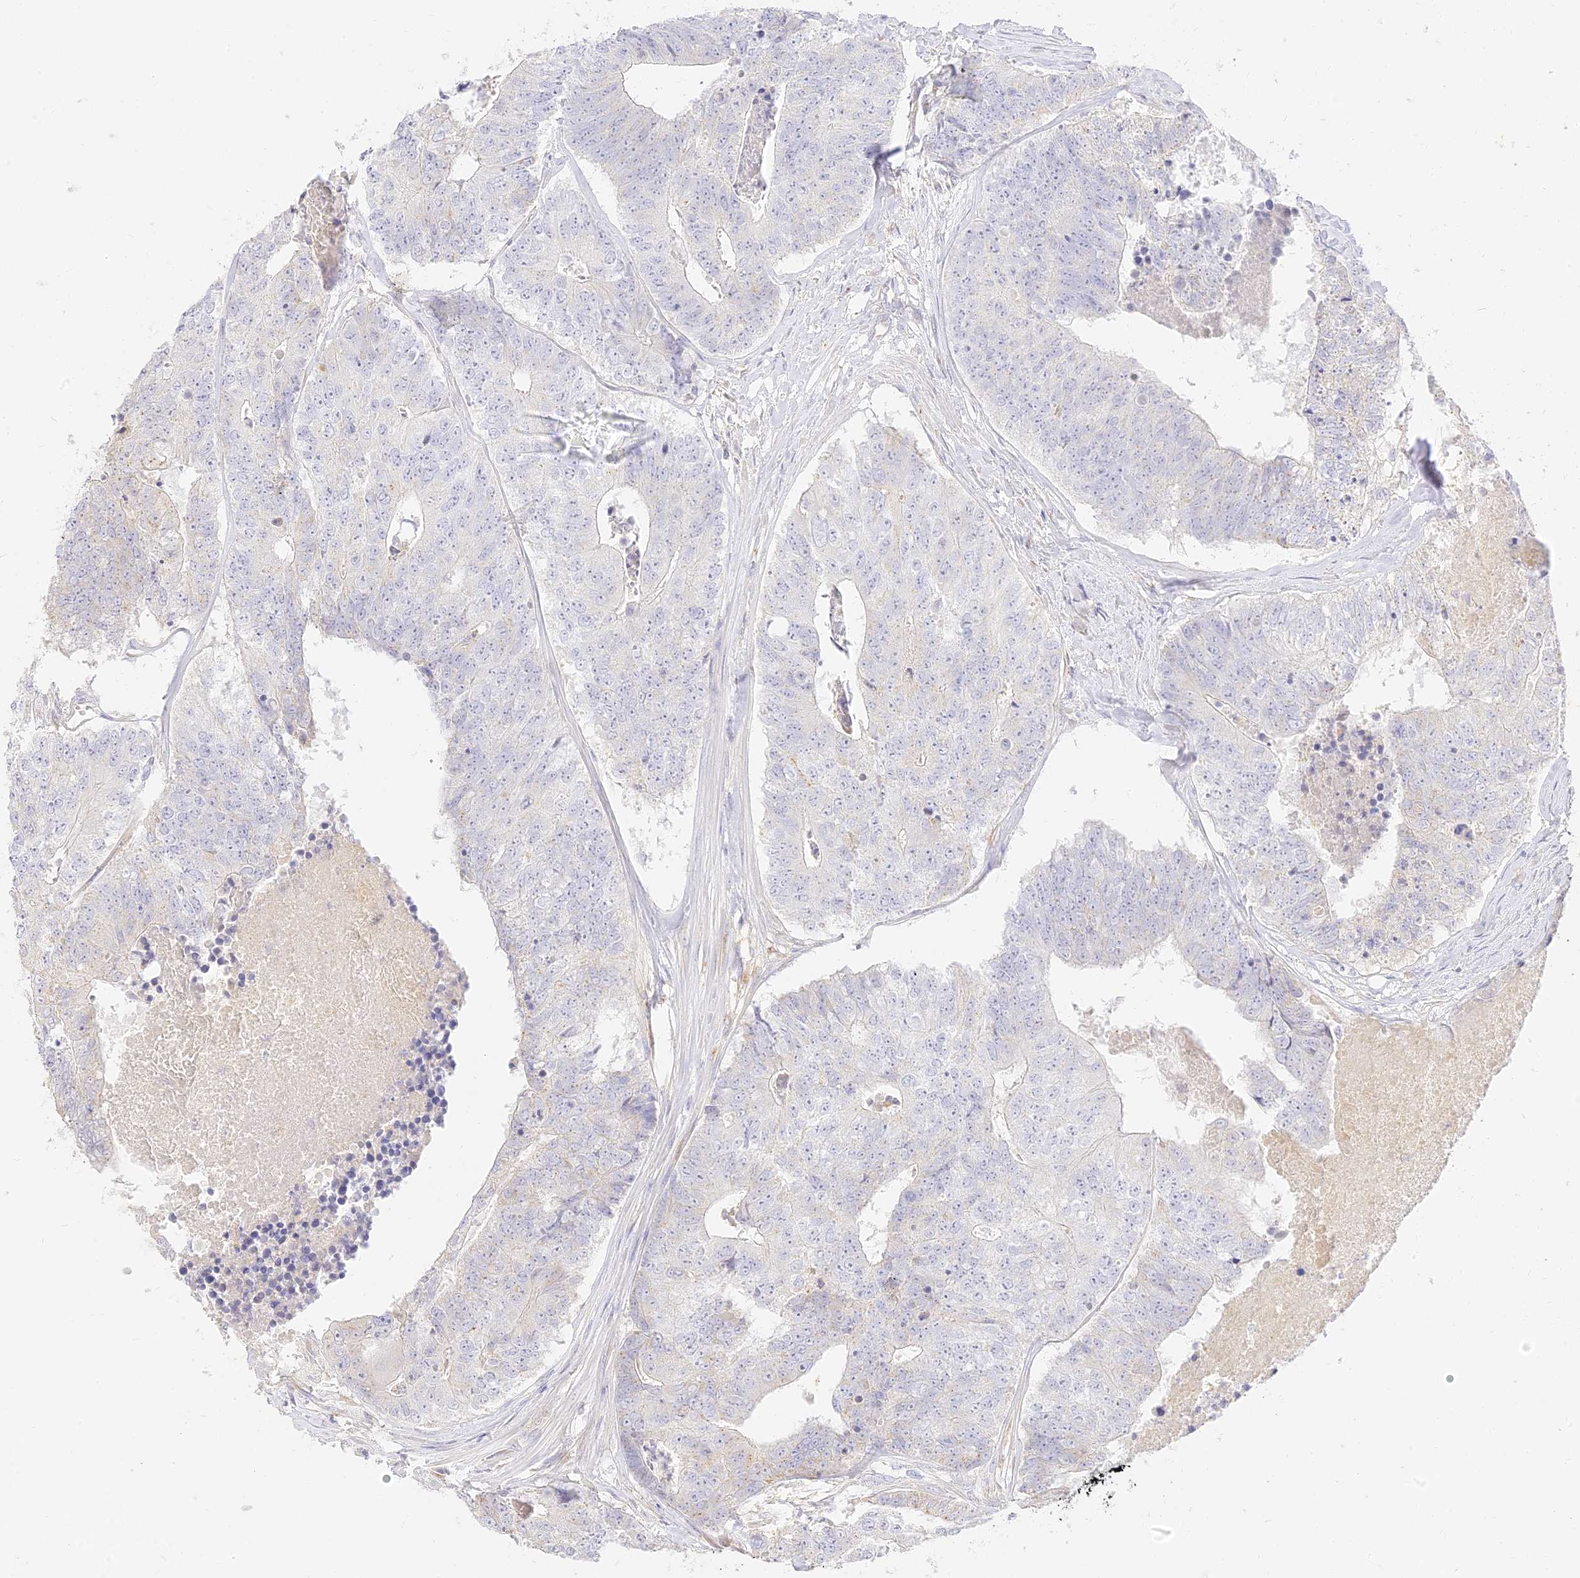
{"staining": {"intensity": "negative", "quantity": "none", "location": "none"}, "tissue": "colorectal cancer", "cell_type": "Tumor cells", "image_type": "cancer", "snomed": [{"axis": "morphology", "description": "Adenocarcinoma, NOS"}, {"axis": "topography", "description": "Colon"}], "caption": "The micrograph shows no significant expression in tumor cells of colorectal cancer (adenocarcinoma).", "gene": "SEC13", "patient": {"sex": "female", "age": 67}}